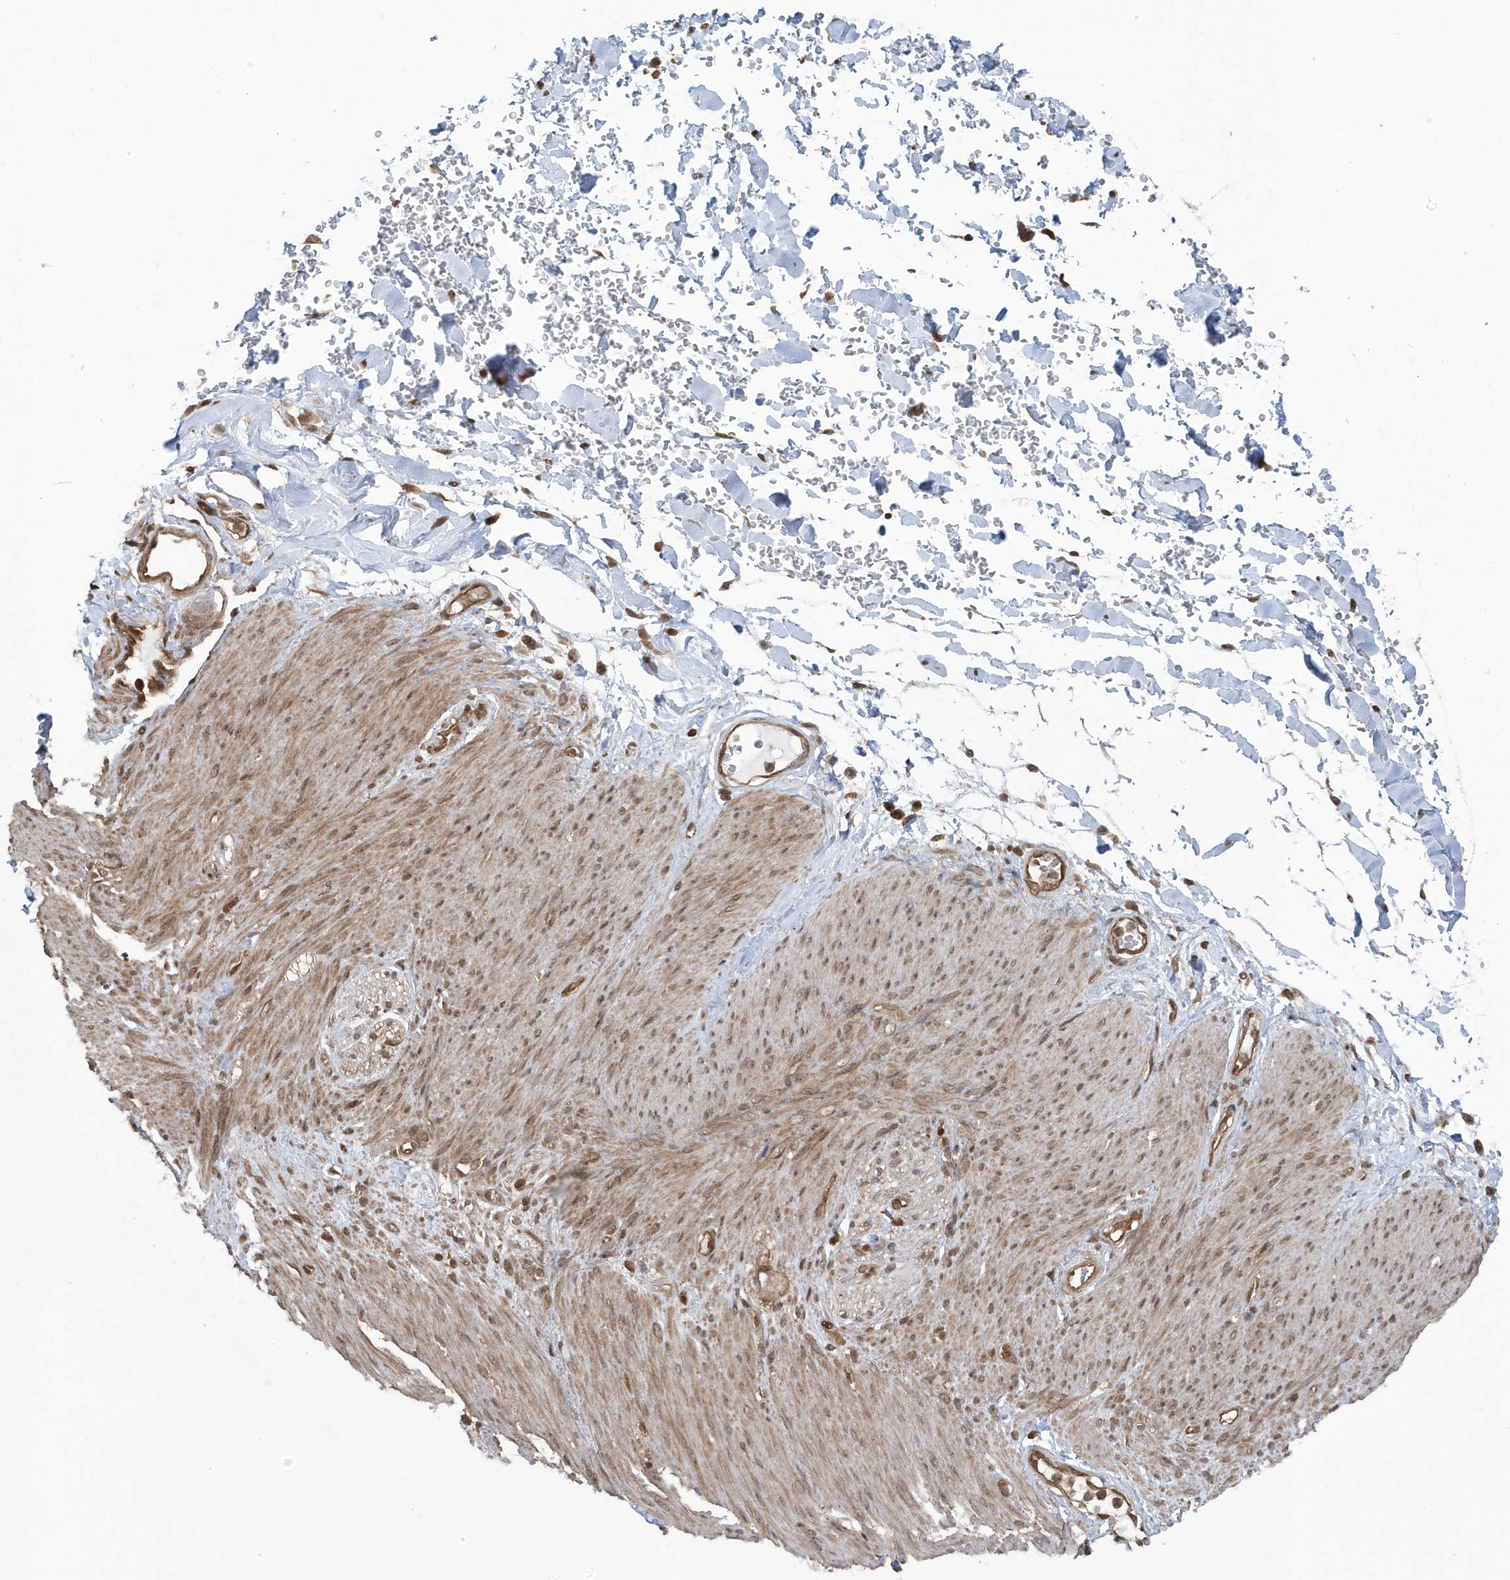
{"staining": {"intensity": "weak", "quantity": "25%-75%", "location": "nuclear"}, "tissue": "adipose tissue", "cell_type": "Adipocytes", "image_type": "normal", "snomed": [{"axis": "morphology", "description": "Normal tissue, NOS"}, {"axis": "topography", "description": "Colon"}, {"axis": "topography", "description": "Peripheral nerve tissue"}], "caption": "Immunohistochemistry (IHC) photomicrograph of normal adipose tissue: human adipose tissue stained using IHC displays low levels of weak protein expression localized specifically in the nuclear of adipocytes, appearing as a nuclear brown color.", "gene": "MAPK1IP1L", "patient": {"sex": "female", "age": 61}}